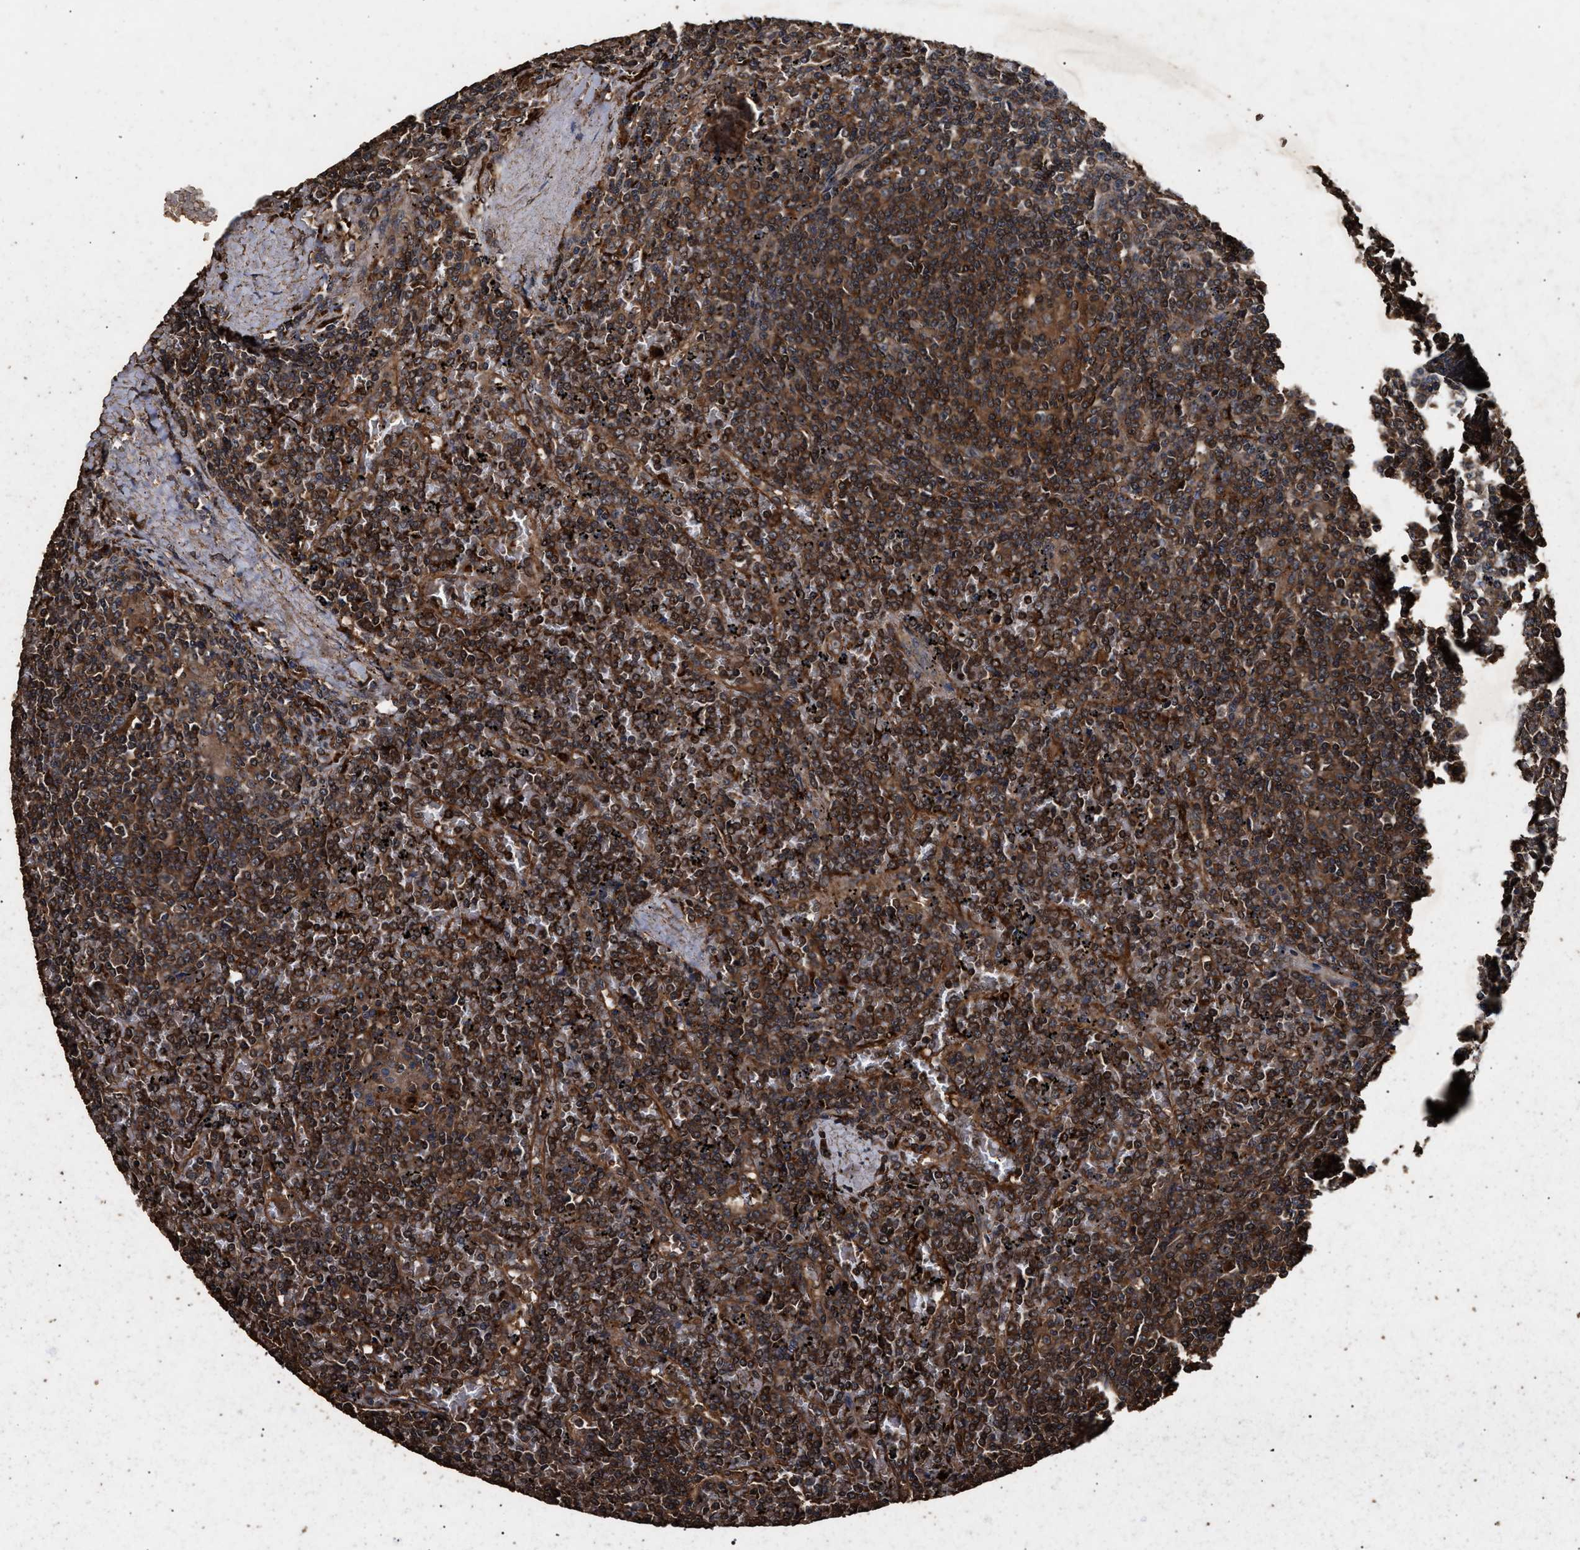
{"staining": {"intensity": "strong", "quantity": "25%-75%", "location": "cytoplasmic/membranous"}, "tissue": "lymphoma", "cell_type": "Tumor cells", "image_type": "cancer", "snomed": [{"axis": "morphology", "description": "Malignant lymphoma, non-Hodgkin's type, Low grade"}, {"axis": "topography", "description": "Spleen"}], "caption": "Protein staining exhibits strong cytoplasmic/membranous expression in about 25%-75% of tumor cells in lymphoma. (Stains: DAB (3,3'-diaminobenzidine) in brown, nuclei in blue, Microscopy: brightfield microscopy at high magnification).", "gene": "KYAT1", "patient": {"sex": "female", "age": 19}}